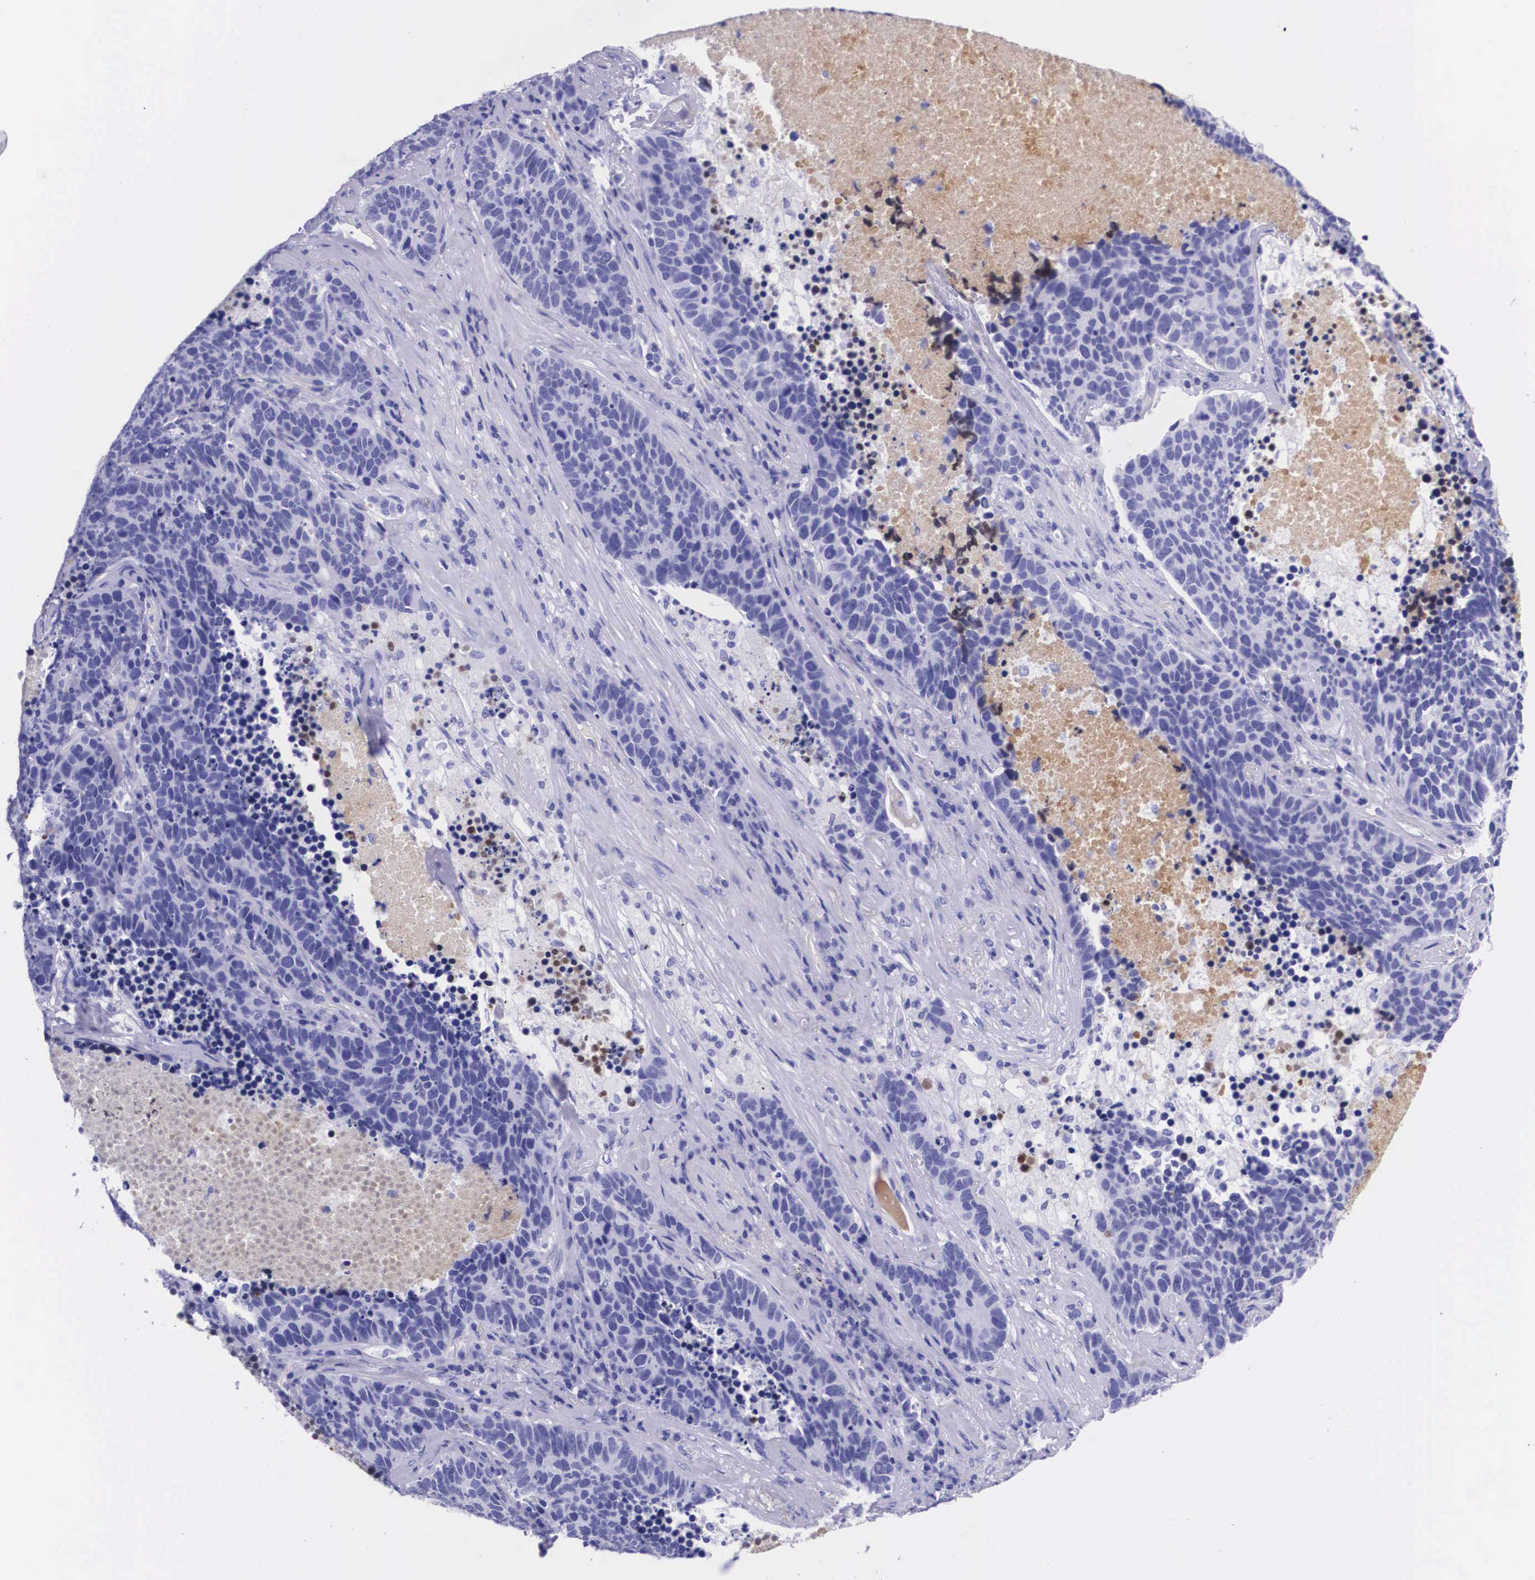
{"staining": {"intensity": "negative", "quantity": "none", "location": "none"}, "tissue": "lung cancer", "cell_type": "Tumor cells", "image_type": "cancer", "snomed": [{"axis": "morphology", "description": "Neoplasm, malignant, NOS"}, {"axis": "topography", "description": "Lung"}], "caption": "Immunohistochemistry (IHC) image of neoplastic tissue: lung cancer (malignant neoplasm) stained with DAB displays no significant protein positivity in tumor cells.", "gene": "PLG", "patient": {"sex": "female", "age": 75}}